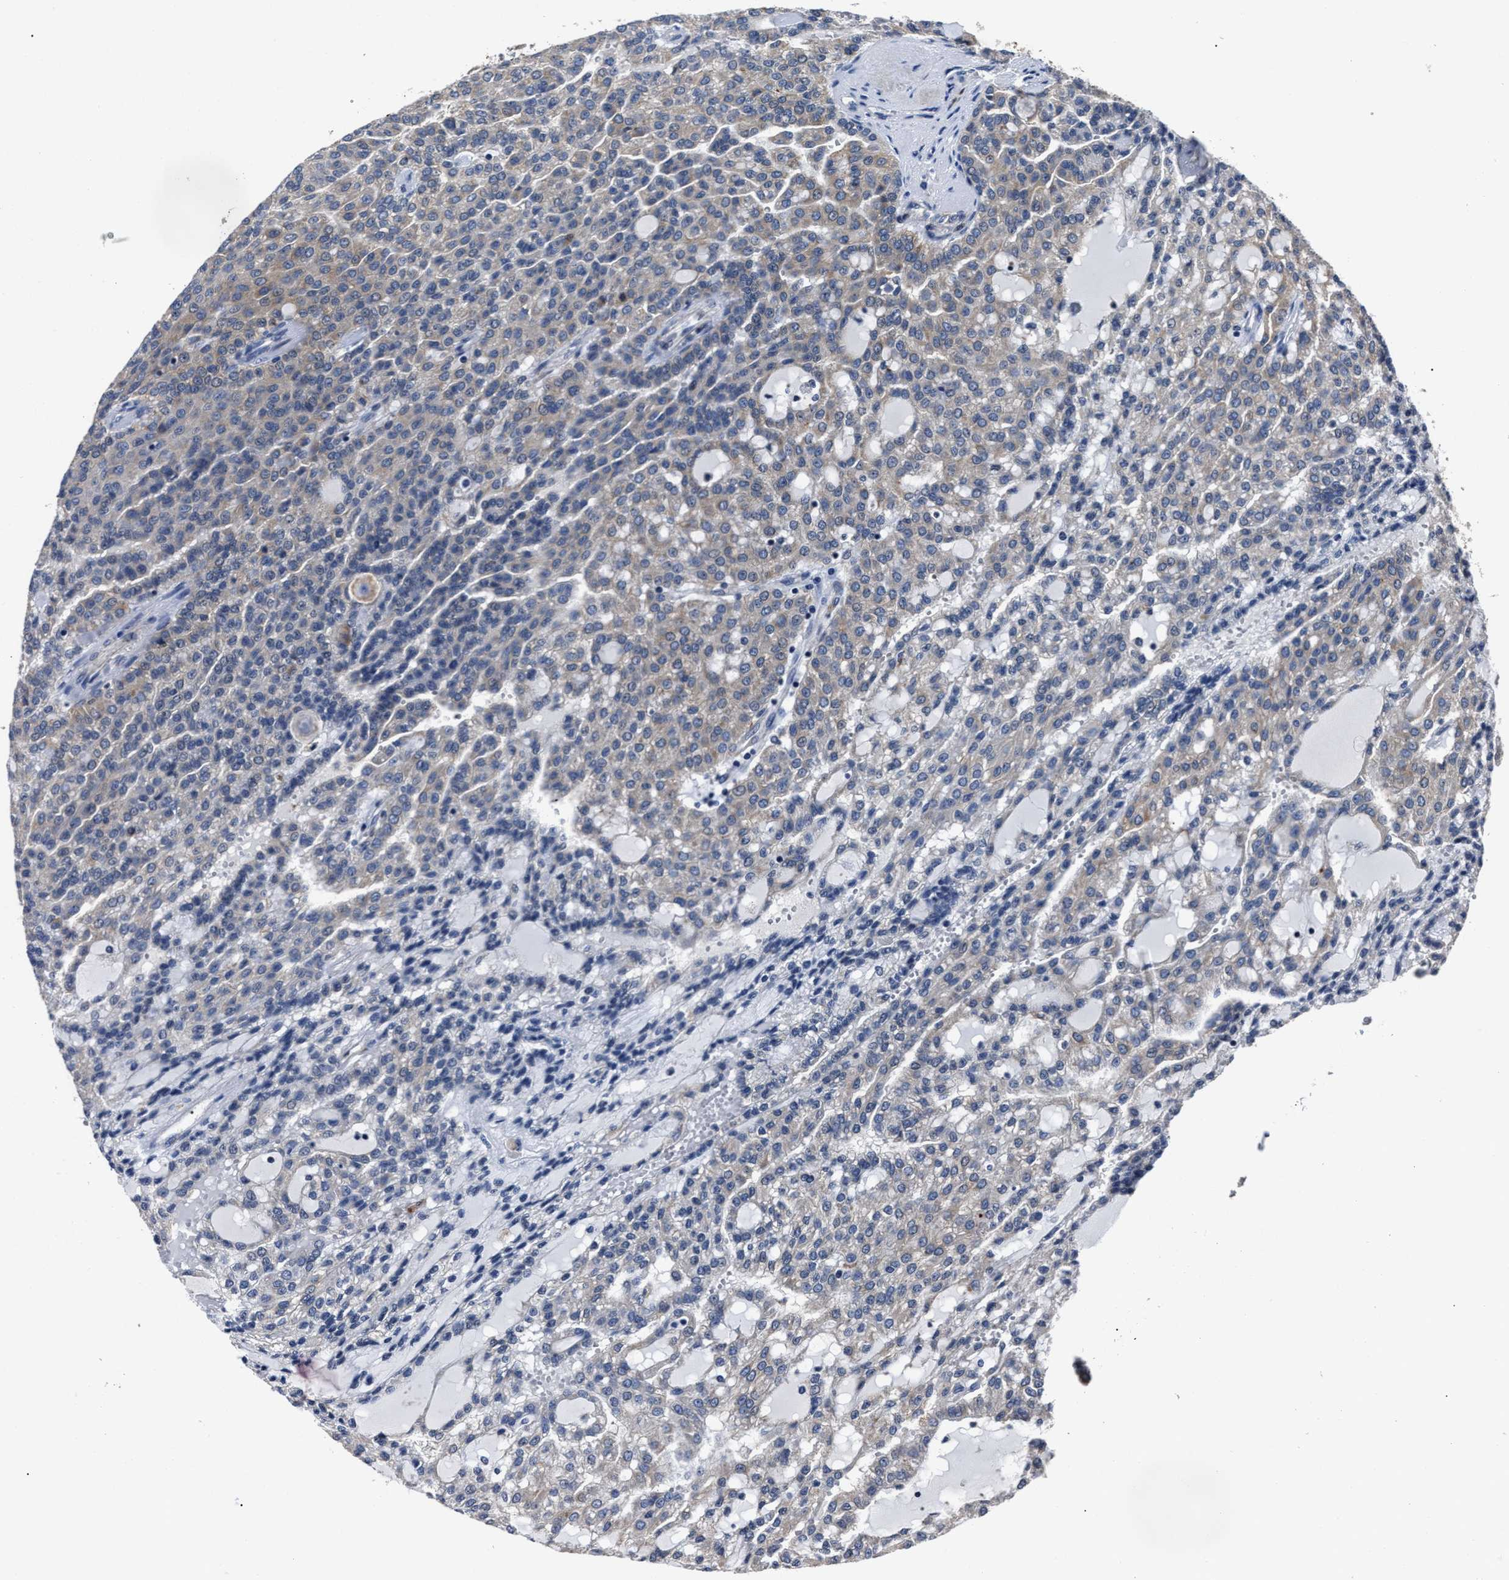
{"staining": {"intensity": "weak", "quantity": "<25%", "location": "cytoplasmic/membranous"}, "tissue": "renal cancer", "cell_type": "Tumor cells", "image_type": "cancer", "snomed": [{"axis": "morphology", "description": "Adenocarcinoma, NOS"}, {"axis": "topography", "description": "Kidney"}], "caption": "Immunohistochemical staining of human adenocarcinoma (renal) exhibits no significant expression in tumor cells. (IHC, brightfield microscopy, high magnification).", "gene": "RSBN1L", "patient": {"sex": "male", "age": 63}}